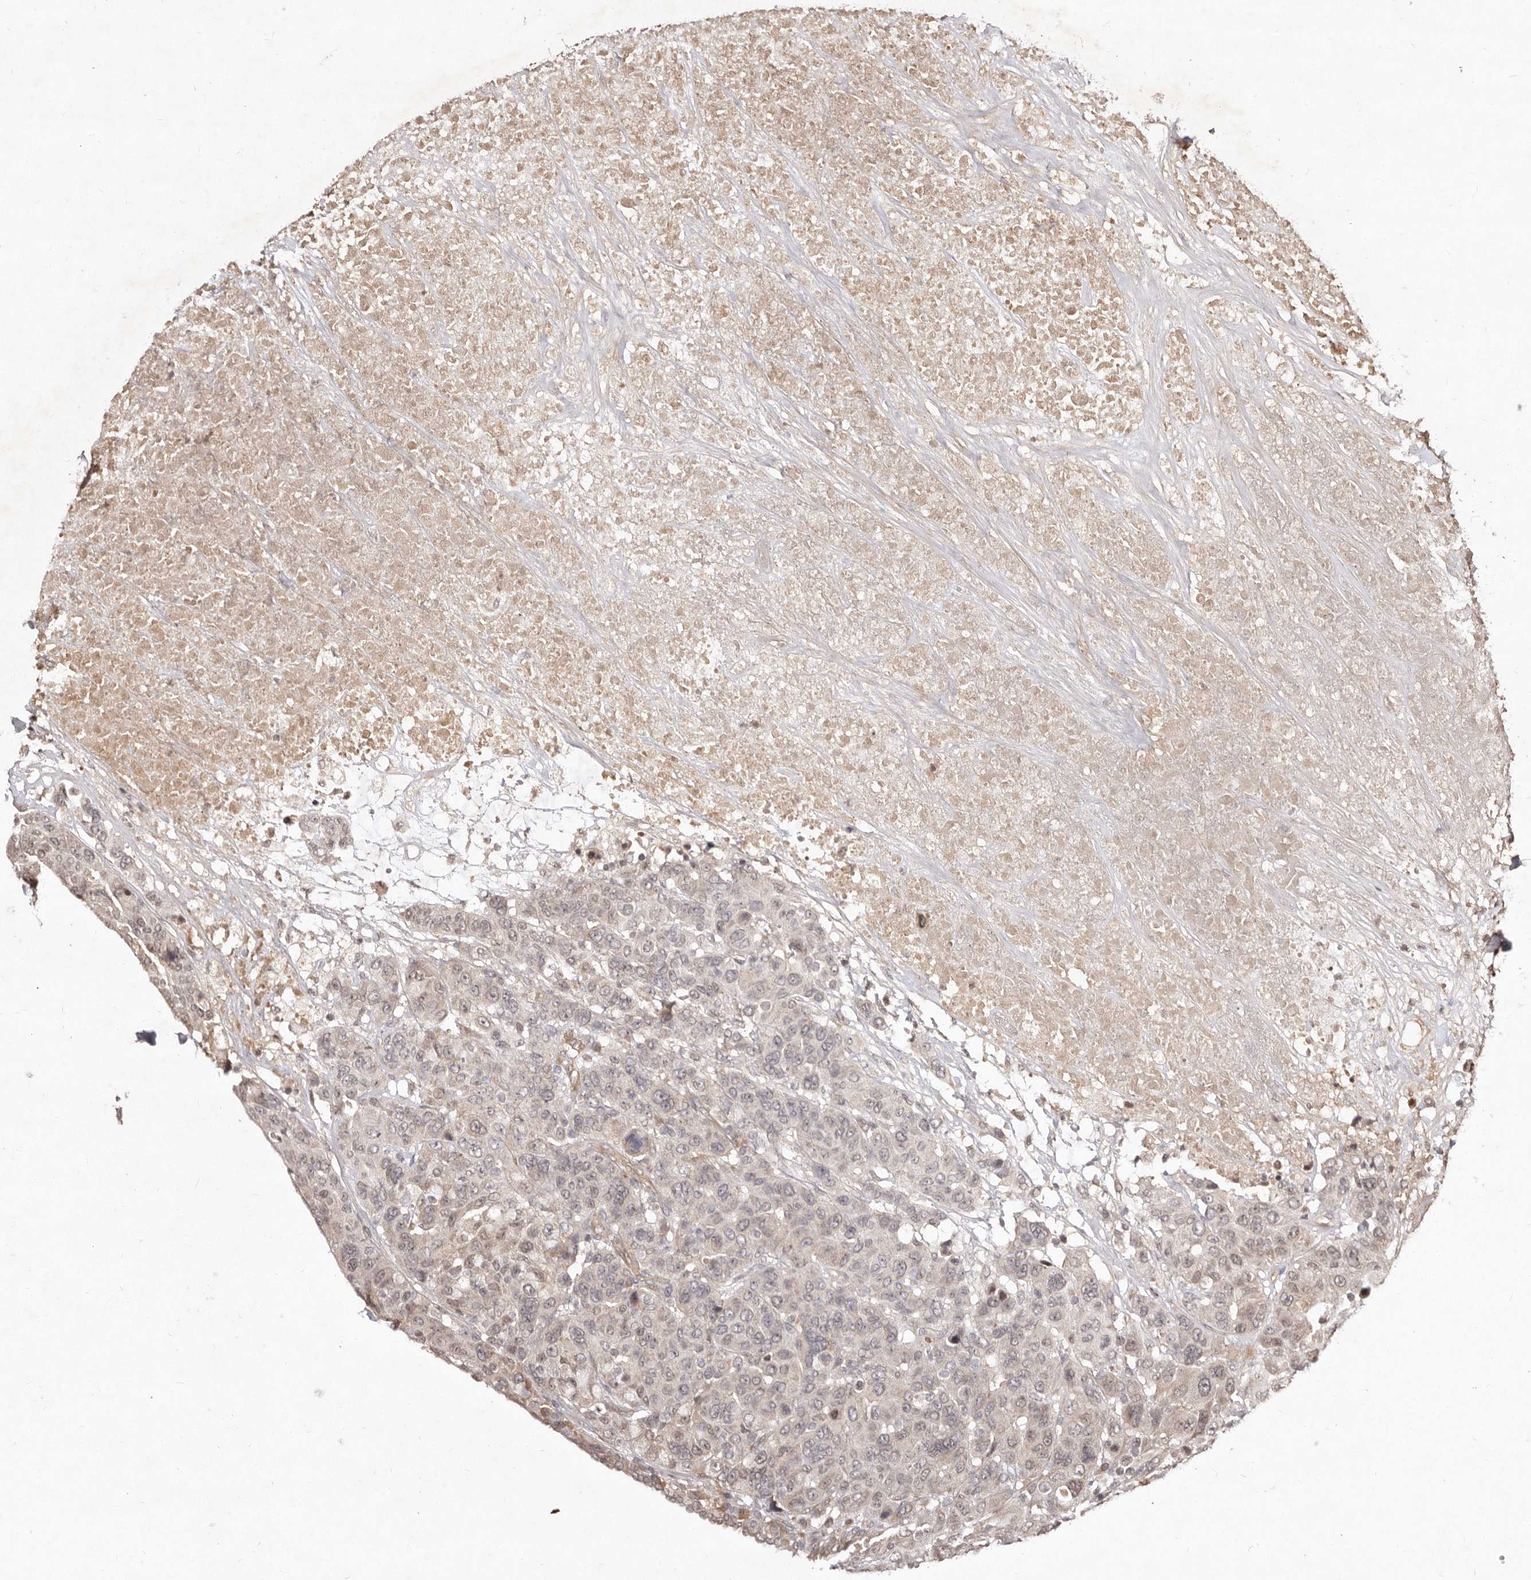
{"staining": {"intensity": "weak", "quantity": "25%-75%", "location": "cytoplasmic/membranous,nuclear"}, "tissue": "breast cancer", "cell_type": "Tumor cells", "image_type": "cancer", "snomed": [{"axis": "morphology", "description": "Duct carcinoma"}, {"axis": "topography", "description": "Breast"}], "caption": "Brown immunohistochemical staining in human breast infiltrating ductal carcinoma shows weak cytoplasmic/membranous and nuclear staining in about 25%-75% of tumor cells.", "gene": "LCORL", "patient": {"sex": "female", "age": 37}}